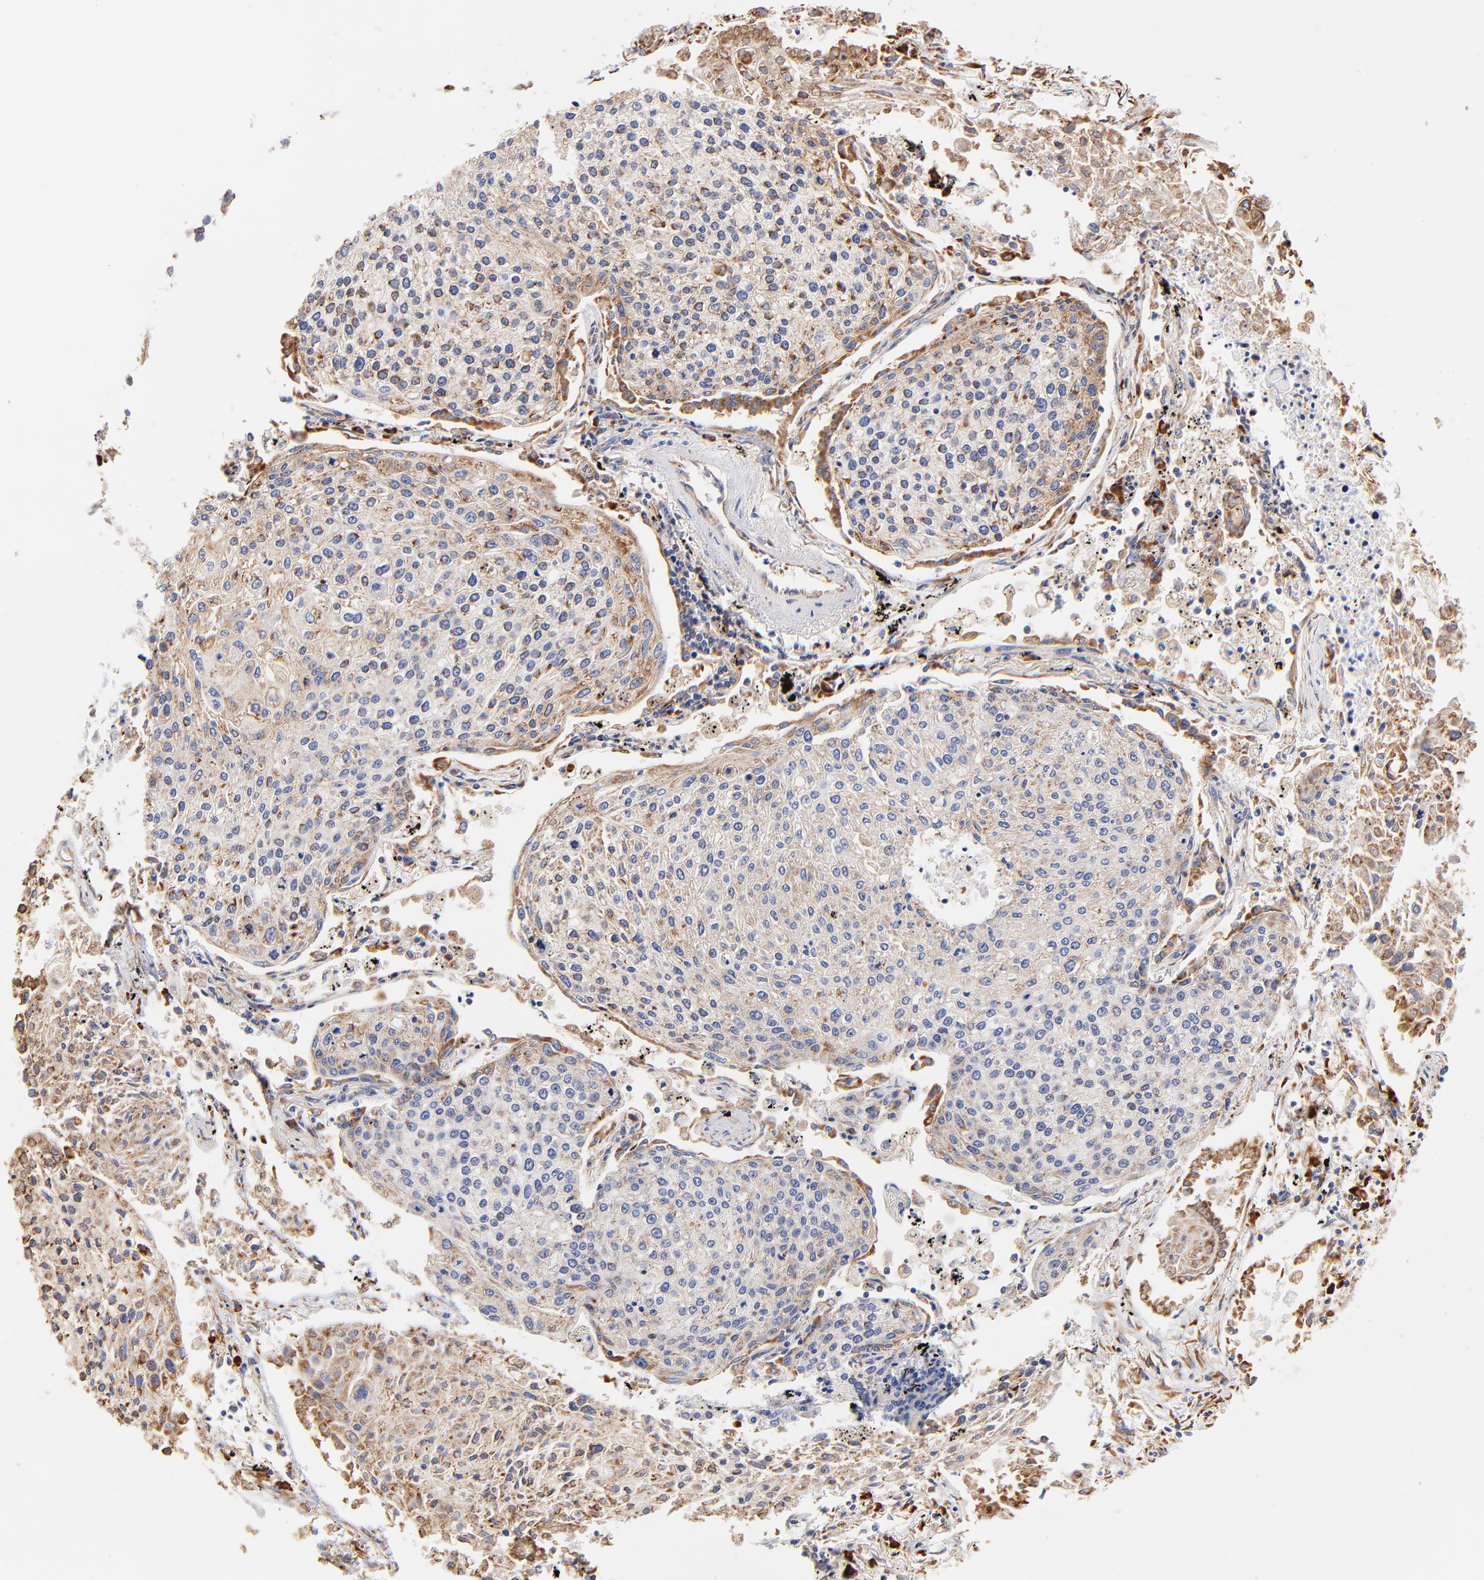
{"staining": {"intensity": "moderate", "quantity": "25%-75%", "location": "cytoplasmic/membranous"}, "tissue": "lung cancer", "cell_type": "Tumor cells", "image_type": "cancer", "snomed": [{"axis": "morphology", "description": "Squamous cell carcinoma, NOS"}, {"axis": "topography", "description": "Lung"}], "caption": "Protein staining reveals moderate cytoplasmic/membranous expression in about 25%-75% of tumor cells in lung cancer.", "gene": "RPL27", "patient": {"sex": "male", "age": 75}}